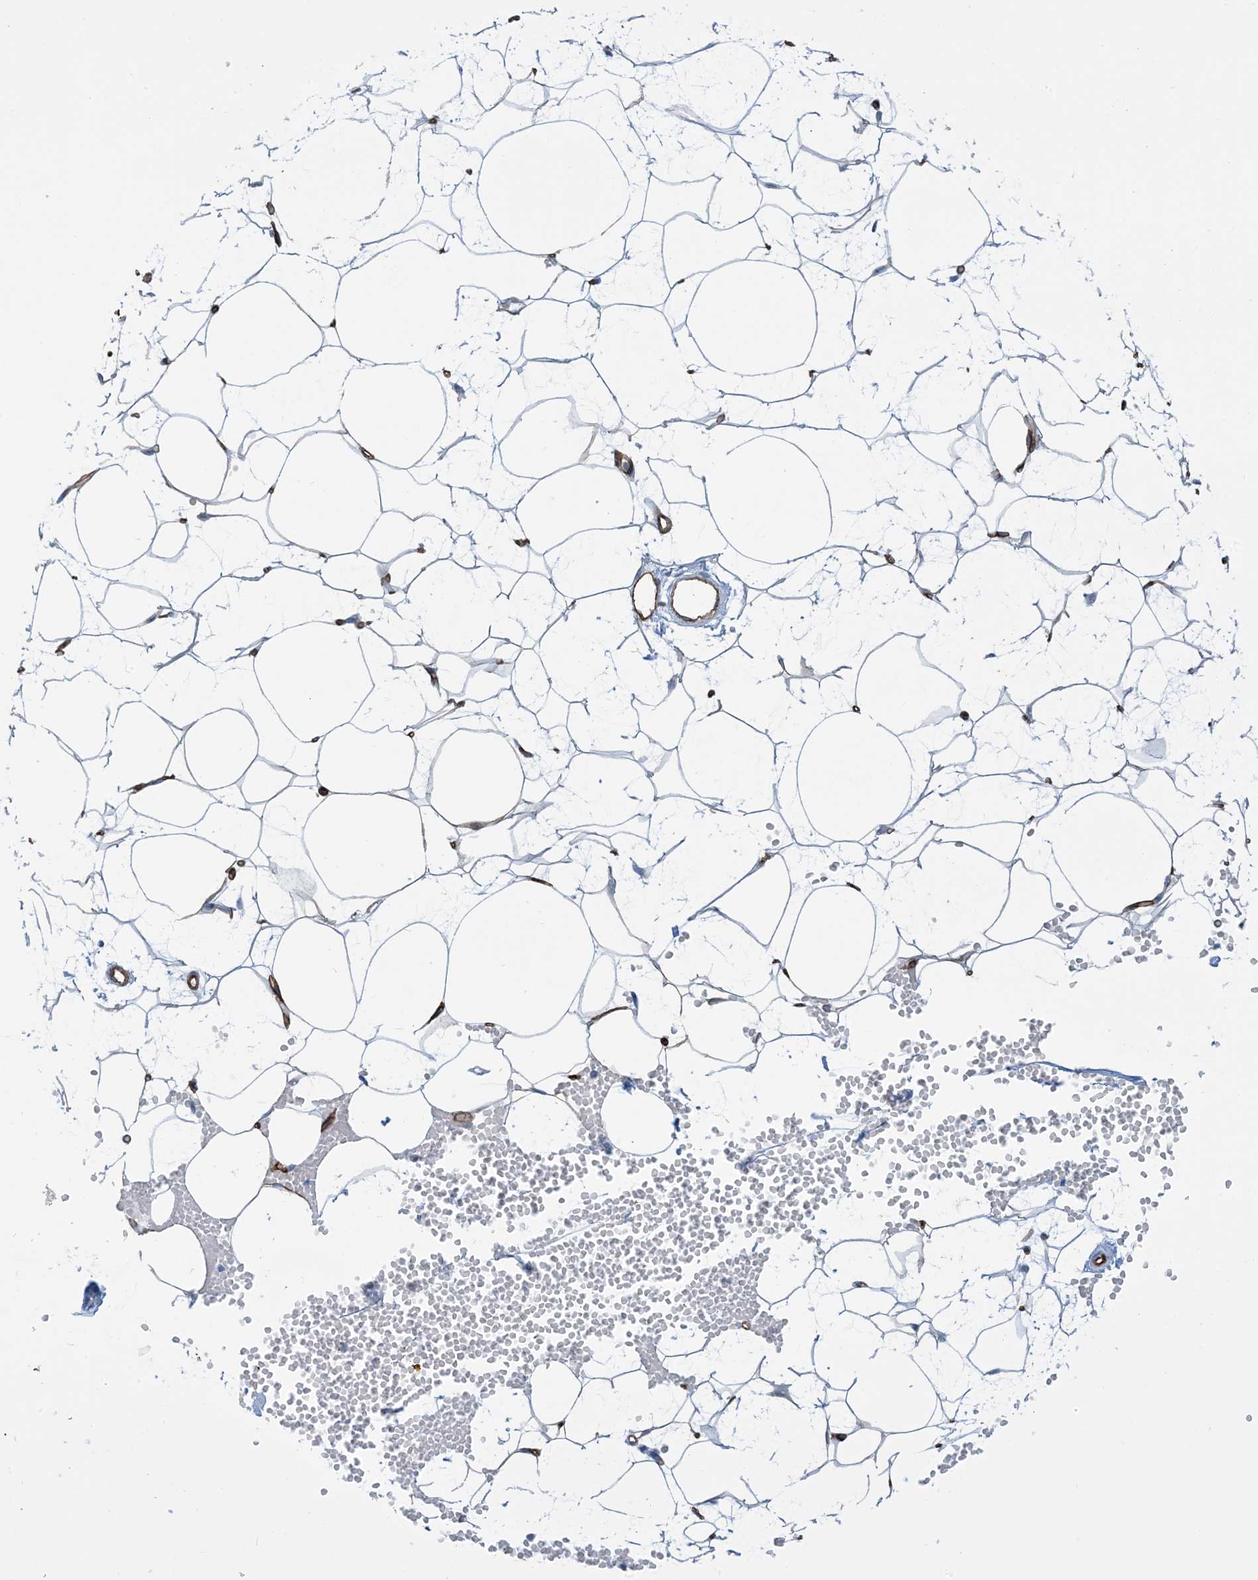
{"staining": {"intensity": "moderate", "quantity": ">75%", "location": "cytoplasmic/membranous"}, "tissue": "adipose tissue", "cell_type": "Adipocytes", "image_type": "normal", "snomed": [{"axis": "morphology", "description": "Normal tissue, NOS"}, {"axis": "topography", "description": "Breast"}], "caption": "Brown immunohistochemical staining in unremarkable adipose tissue displays moderate cytoplasmic/membranous expression in about >75% of adipocytes. (brown staining indicates protein expression, while blue staining denotes nuclei).", "gene": "EPS8L3", "patient": {"sex": "female", "age": 23}}